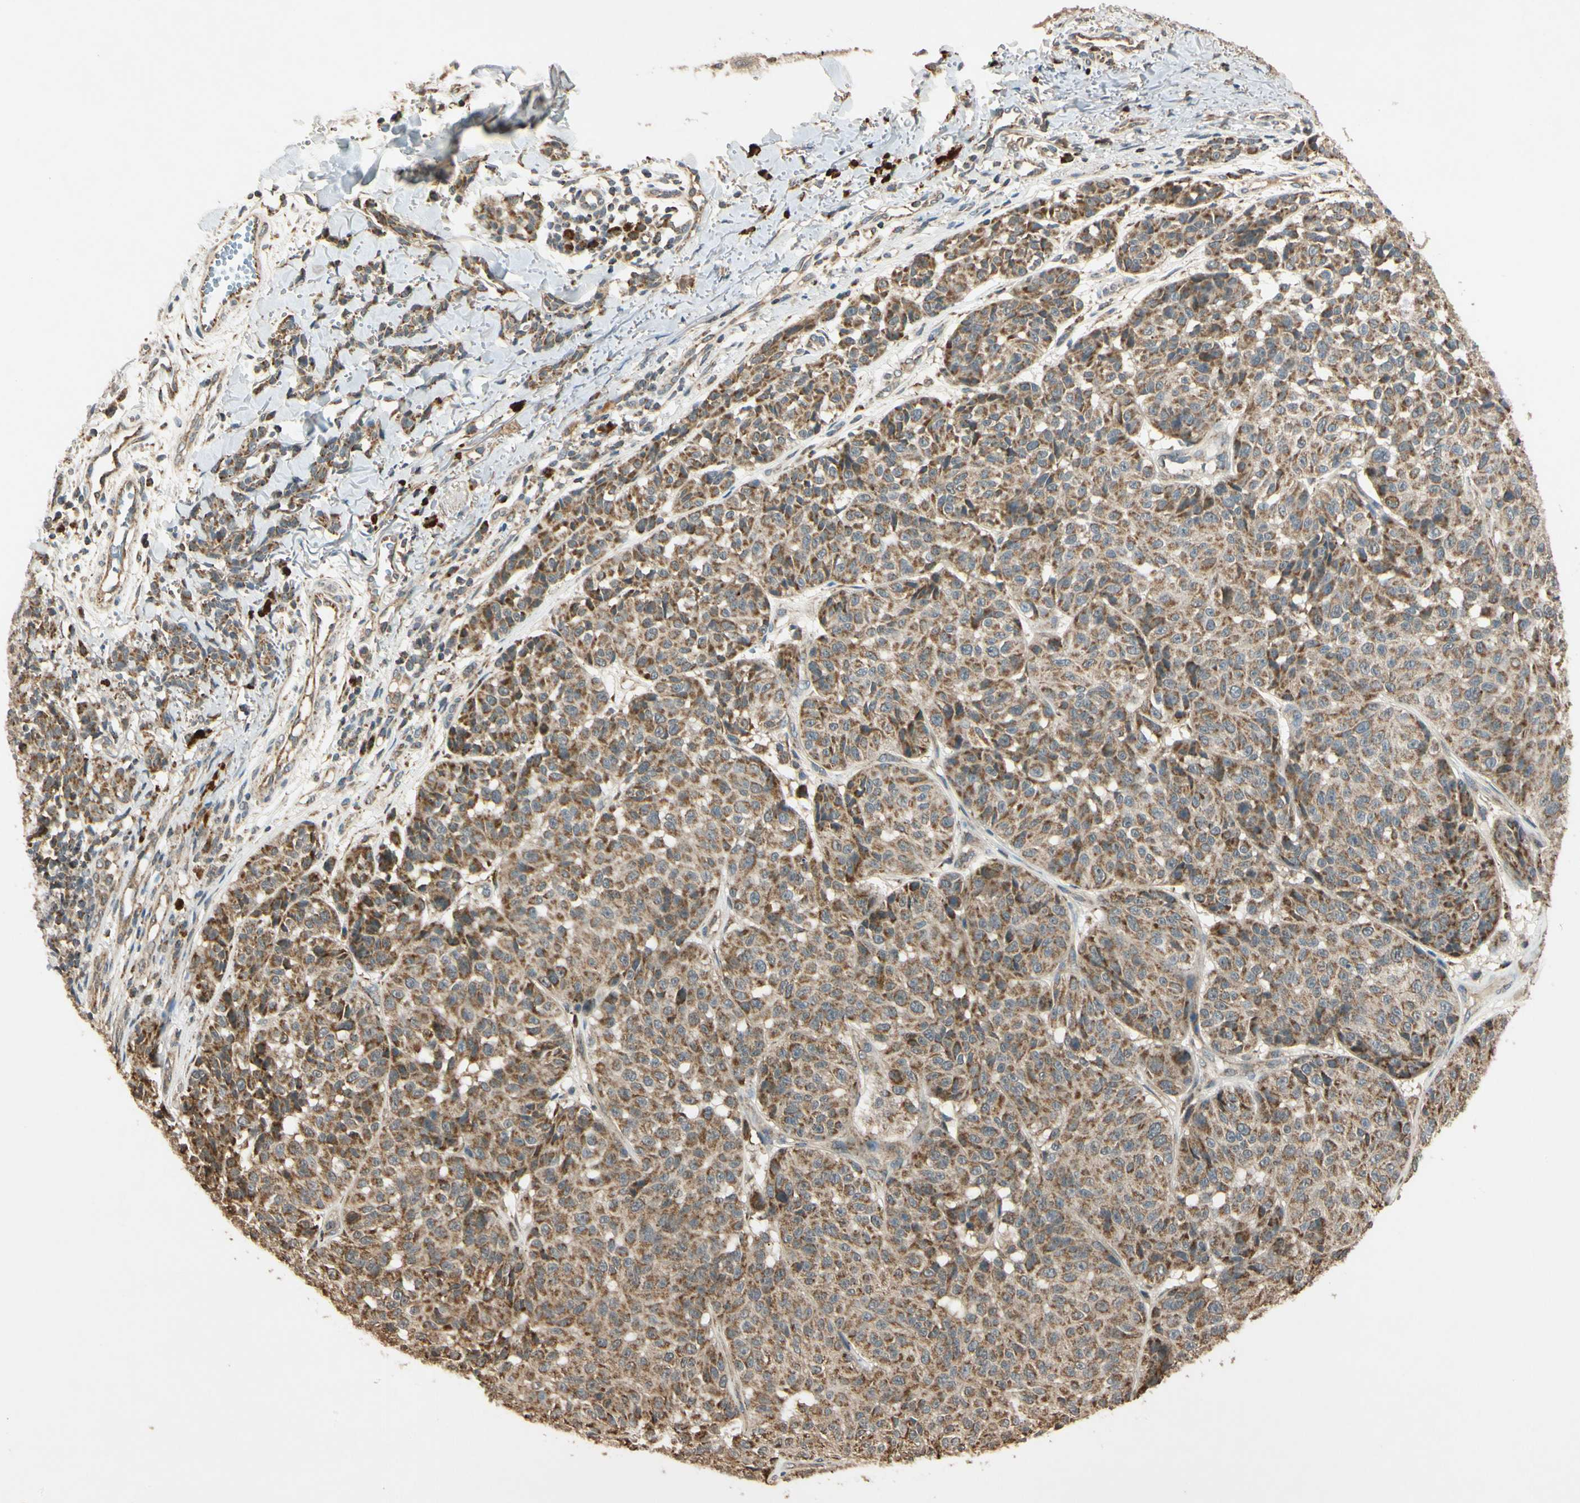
{"staining": {"intensity": "moderate", "quantity": ">75%", "location": "cytoplasmic/membranous"}, "tissue": "melanoma", "cell_type": "Tumor cells", "image_type": "cancer", "snomed": [{"axis": "morphology", "description": "Malignant melanoma, NOS"}, {"axis": "topography", "description": "Skin"}], "caption": "DAB (3,3'-diaminobenzidine) immunohistochemical staining of melanoma exhibits moderate cytoplasmic/membranous protein staining in about >75% of tumor cells. (Stains: DAB in brown, nuclei in blue, Microscopy: brightfield microscopy at high magnification).", "gene": "PRDX5", "patient": {"sex": "female", "age": 46}}